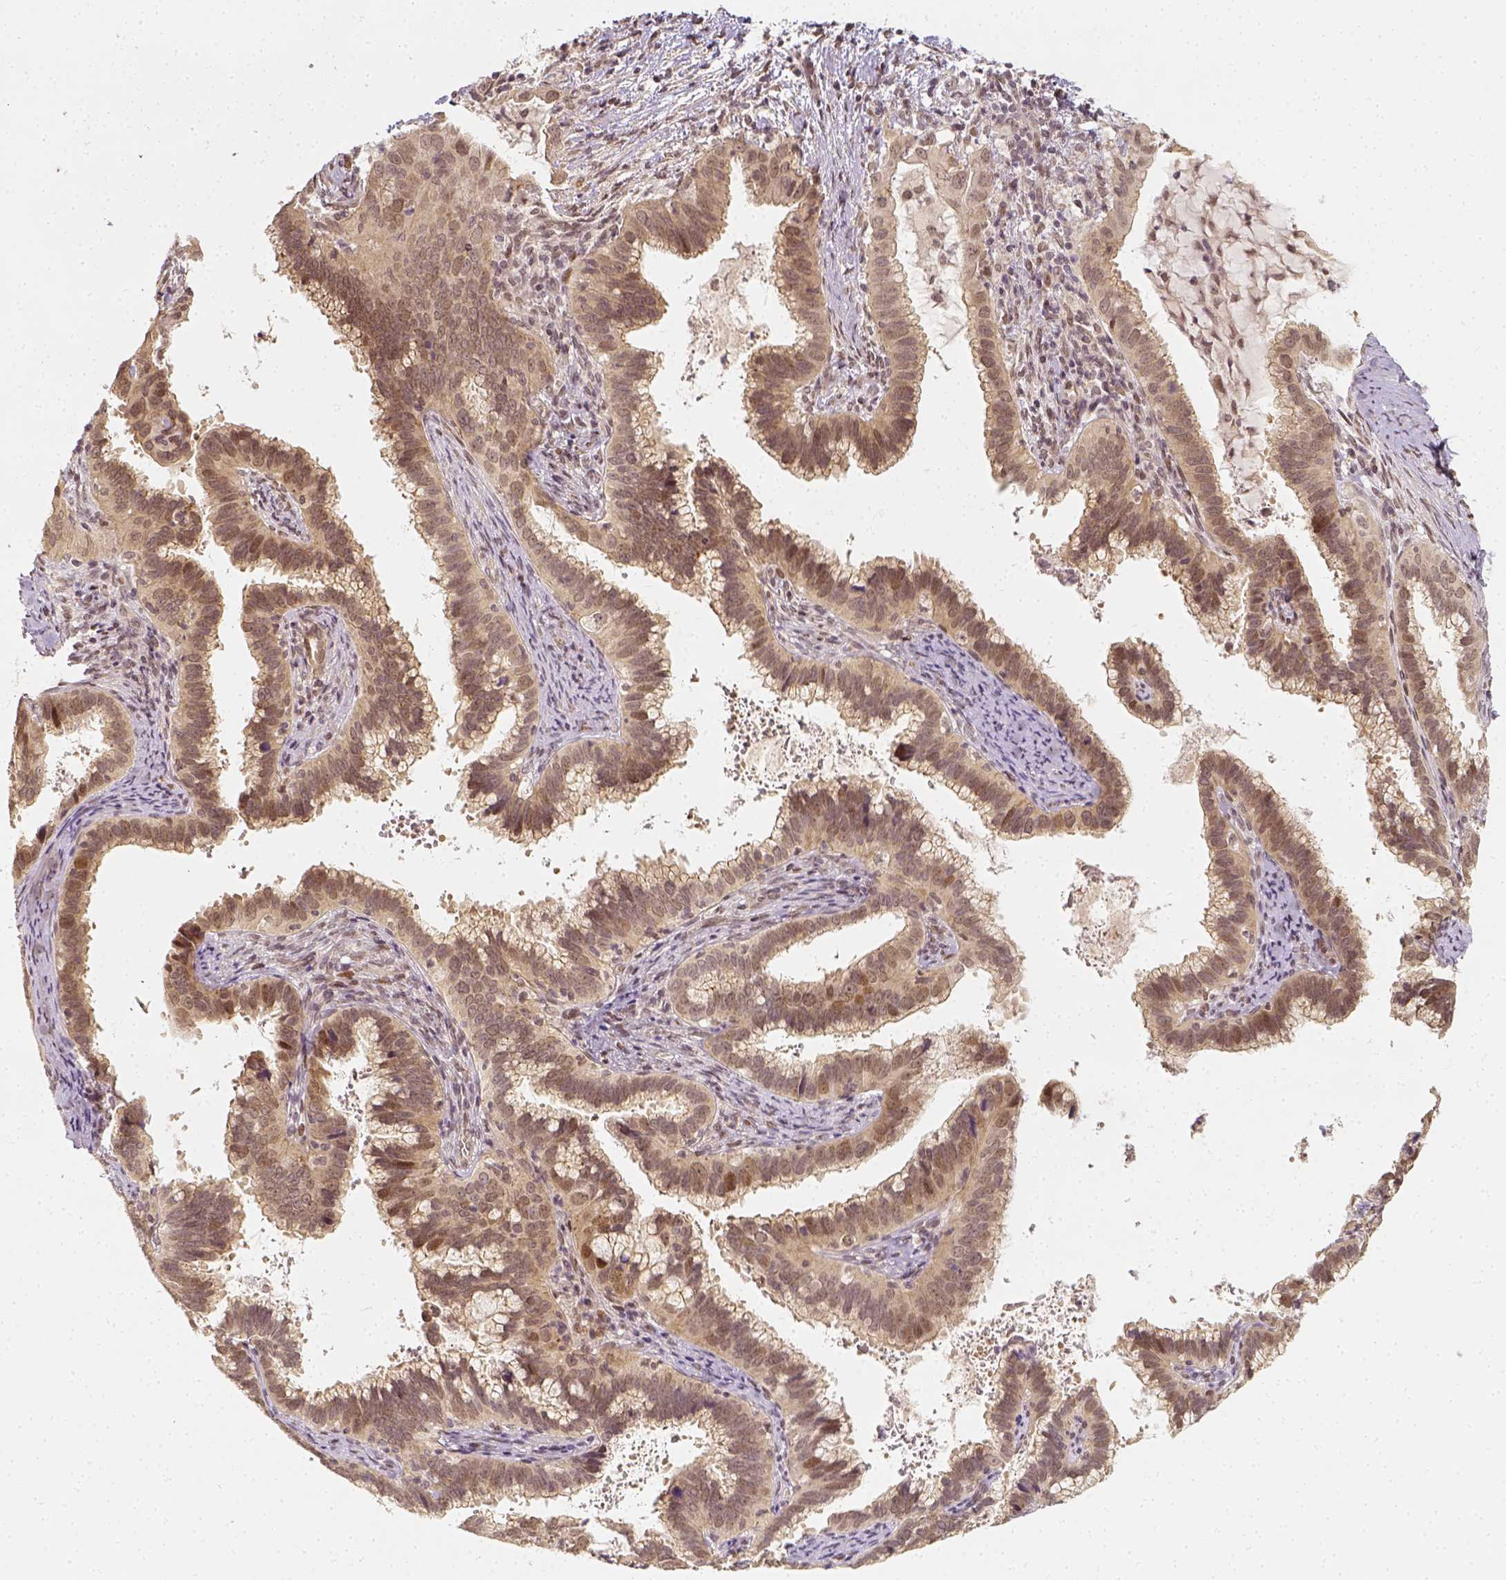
{"staining": {"intensity": "weak", "quantity": ">75%", "location": "cytoplasmic/membranous"}, "tissue": "cervical cancer", "cell_type": "Tumor cells", "image_type": "cancer", "snomed": [{"axis": "morphology", "description": "Adenocarcinoma, NOS"}, {"axis": "topography", "description": "Cervix"}], "caption": "The histopathology image displays staining of cervical adenocarcinoma, revealing weak cytoplasmic/membranous protein expression (brown color) within tumor cells.", "gene": "ZMAT3", "patient": {"sex": "female", "age": 56}}